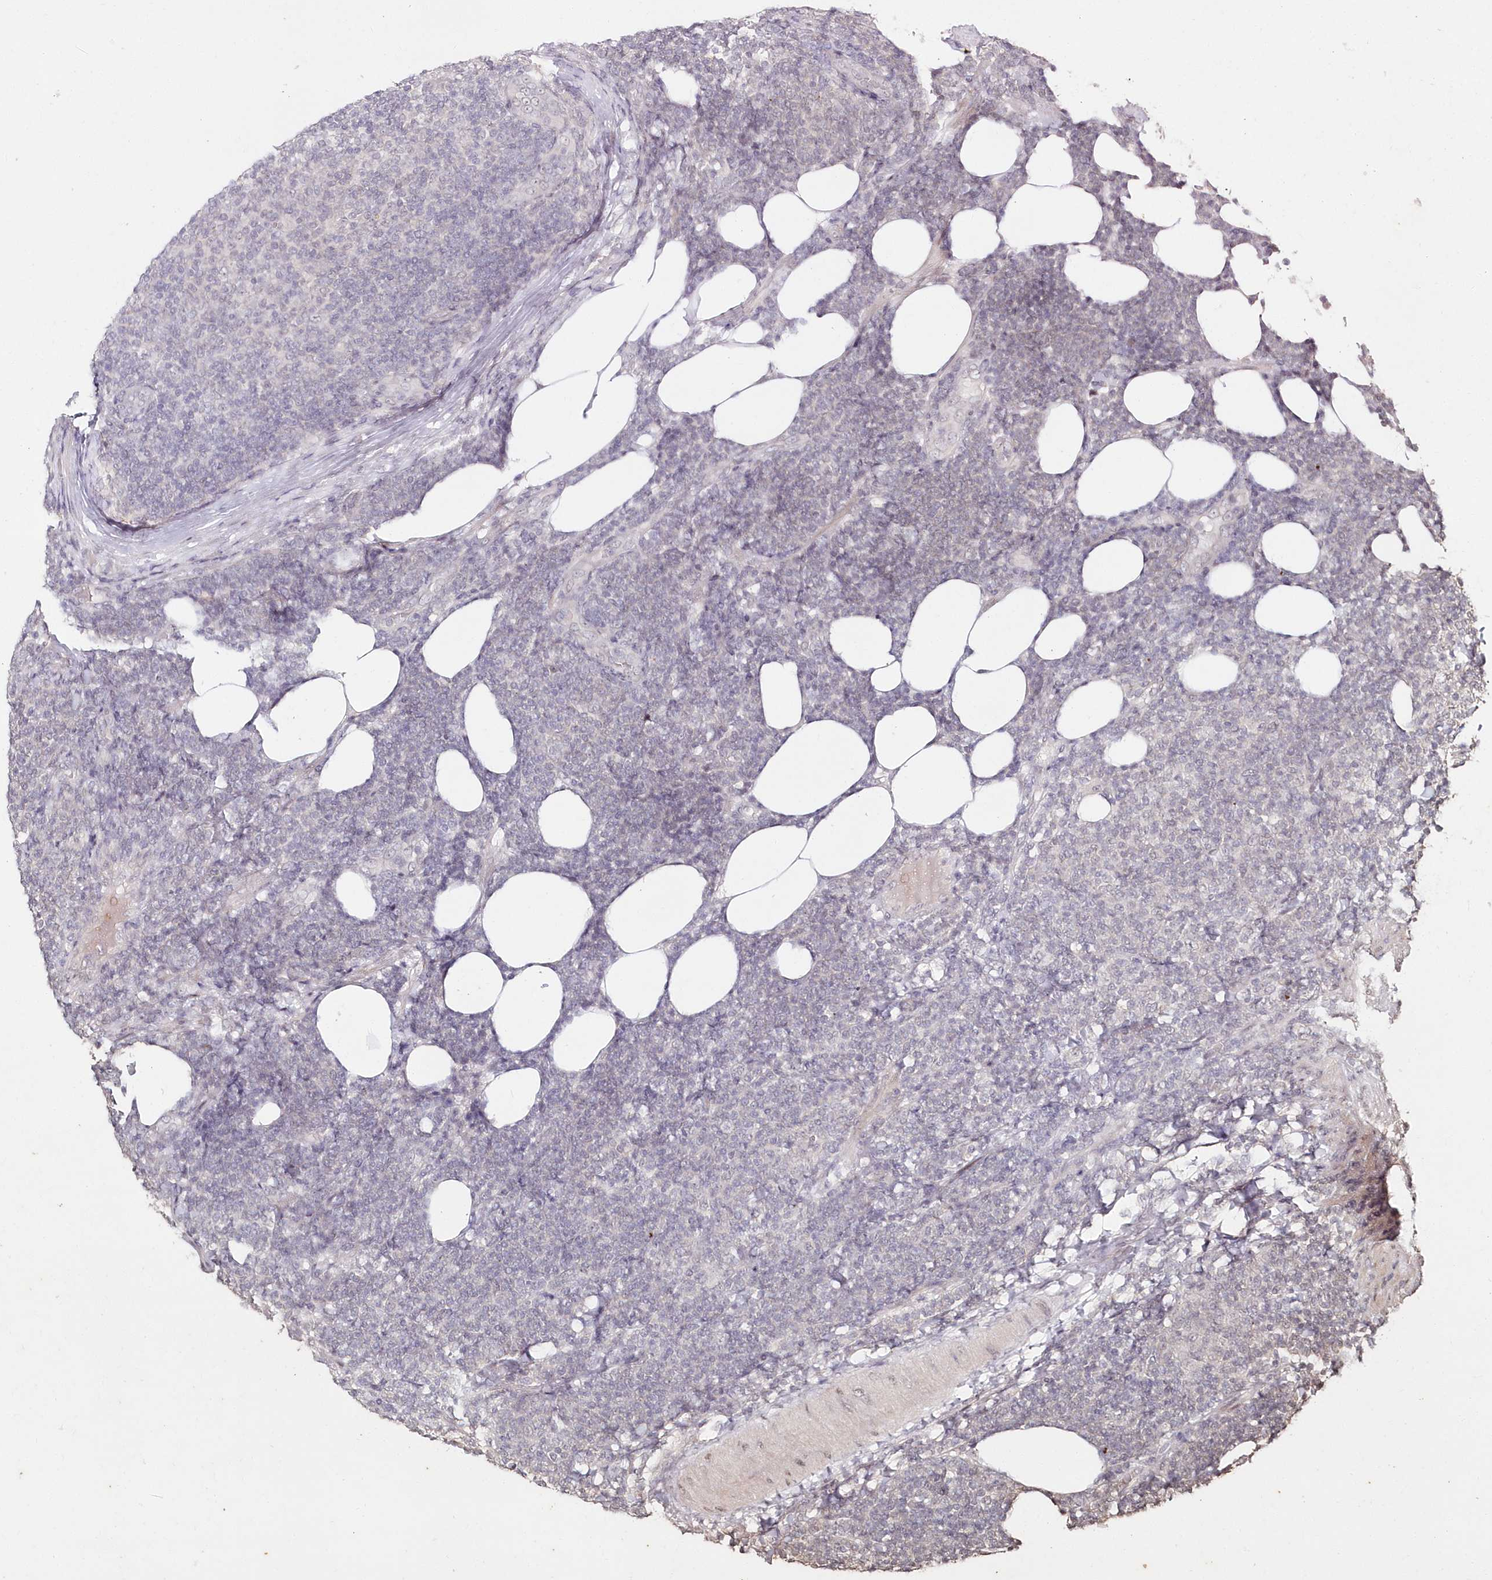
{"staining": {"intensity": "negative", "quantity": "none", "location": "none"}, "tissue": "lymphoma", "cell_type": "Tumor cells", "image_type": "cancer", "snomed": [{"axis": "morphology", "description": "Malignant lymphoma, non-Hodgkin's type, Low grade"}, {"axis": "topography", "description": "Lymph node"}], "caption": "Protein analysis of lymphoma exhibits no significant expression in tumor cells.", "gene": "HYCC2", "patient": {"sex": "male", "age": 66}}